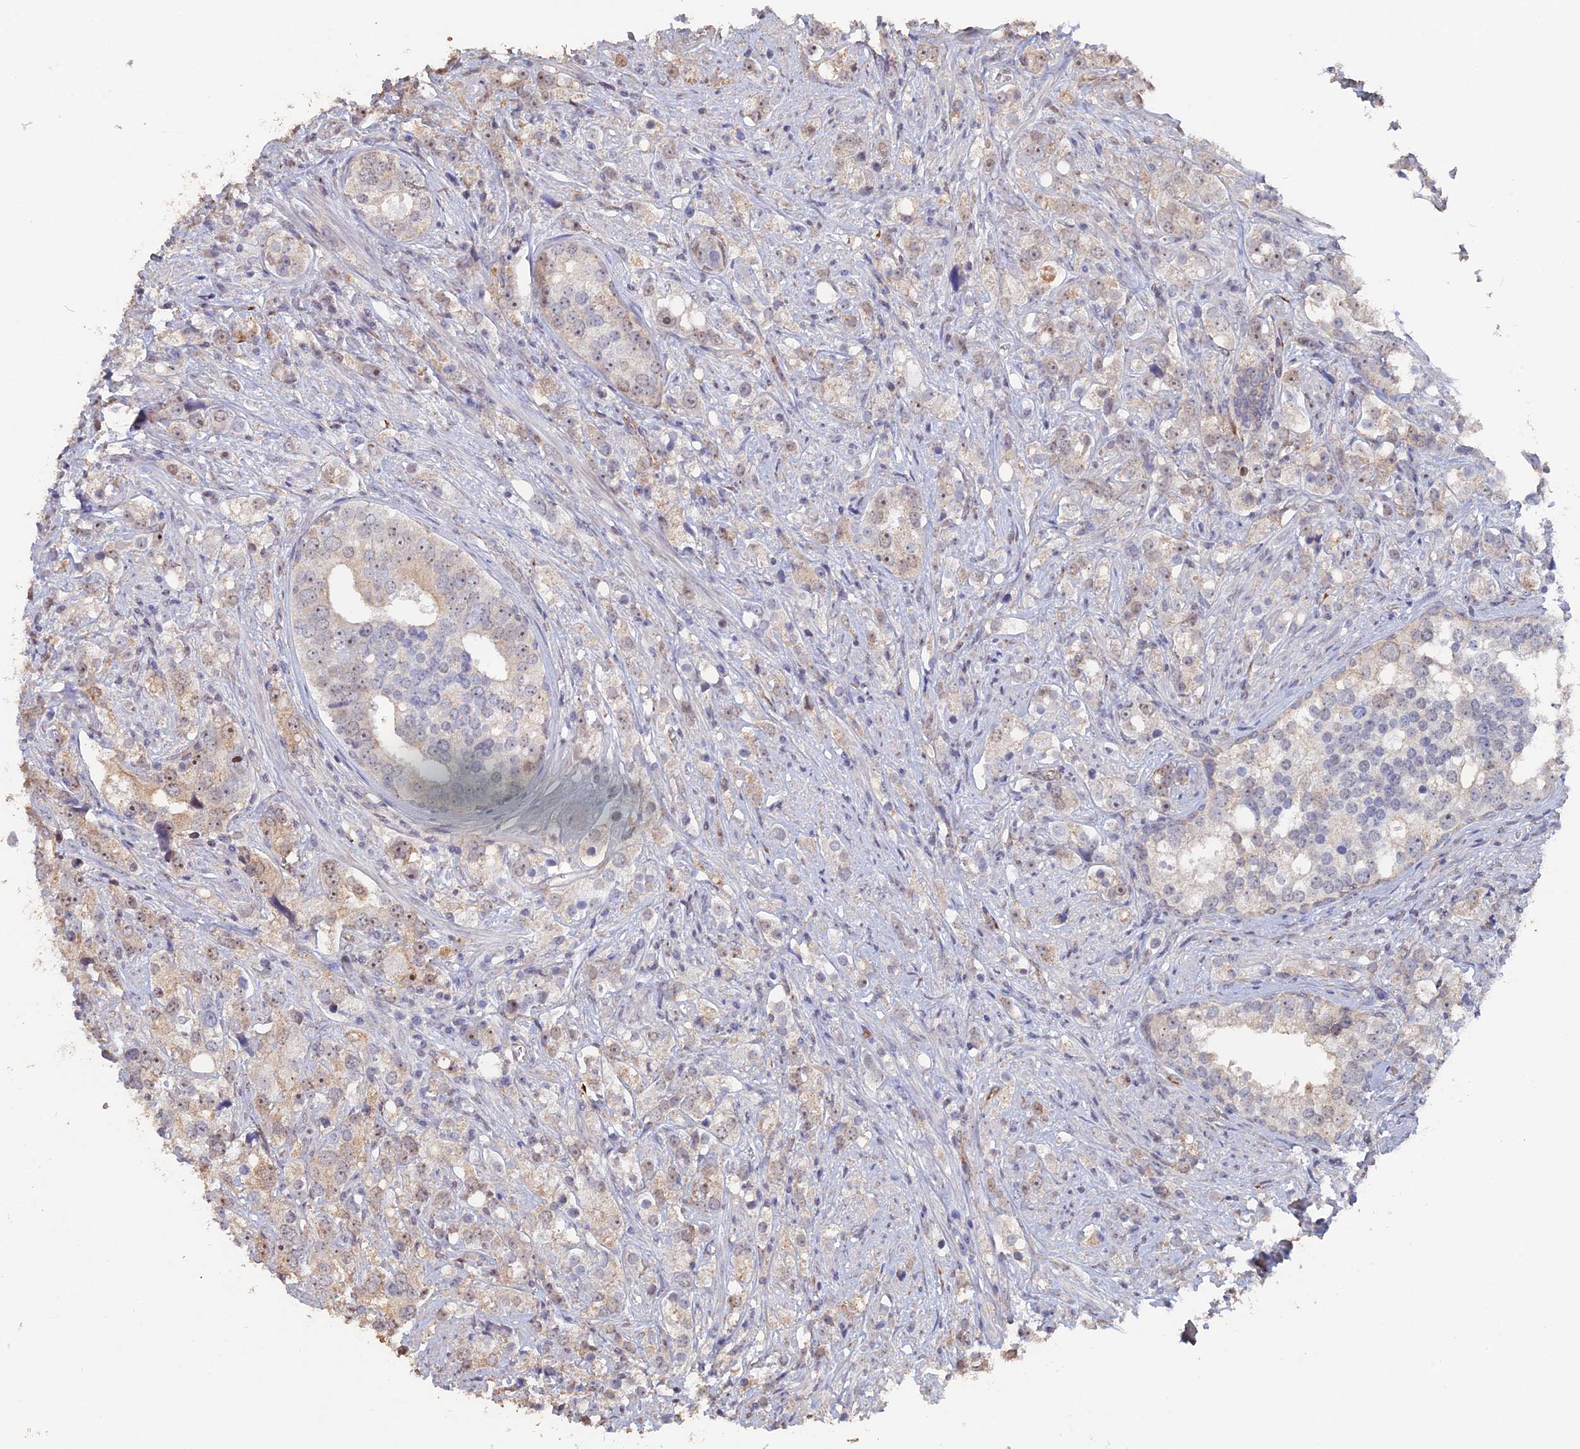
{"staining": {"intensity": "weak", "quantity": "25%-75%", "location": "cytoplasmic/membranous,nuclear"}, "tissue": "prostate cancer", "cell_type": "Tumor cells", "image_type": "cancer", "snomed": [{"axis": "morphology", "description": "Adenocarcinoma, High grade"}, {"axis": "topography", "description": "Prostate"}], "caption": "Immunohistochemical staining of prostate cancer demonstrates low levels of weak cytoplasmic/membranous and nuclear protein positivity in approximately 25%-75% of tumor cells.", "gene": "SEMG2", "patient": {"sex": "male", "age": 71}}